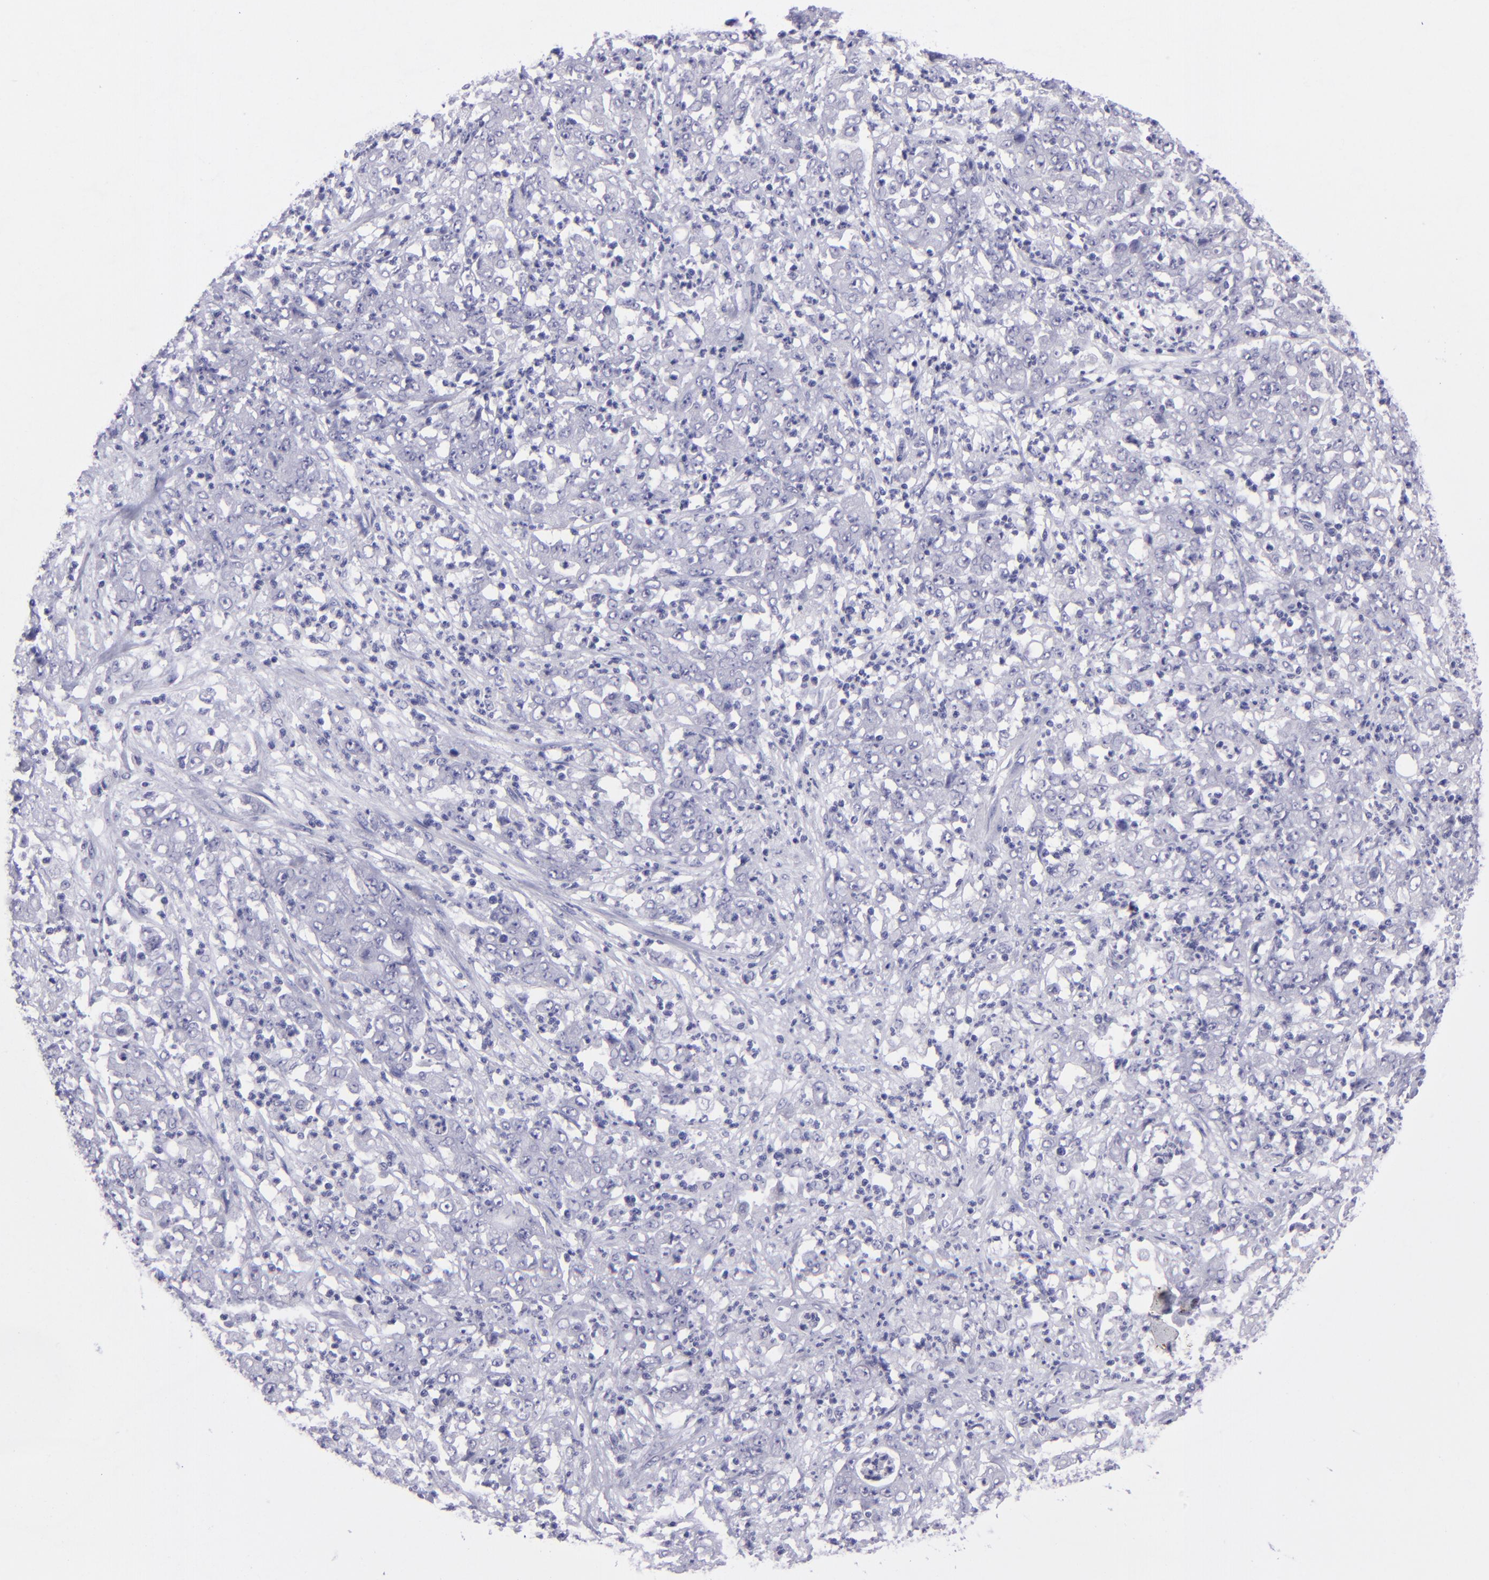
{"staining": {"intensity": "negative", "quantity": "none", "location": "none"}, "tissue": "stomach cancer", "cell_type": "Tumor cells", "image_type": "cancer", "snomed": [{"axis": "morphology", "description": "Adenocarcinoma, NOS"}, {"axis": "topography", "description": "Stomach, lower"}], "caption": "Tumor cells are negative for brown protein staining in stomach cancer.", "gene": "POU2F2", "patient": {"sex": "female", "age": 71}}